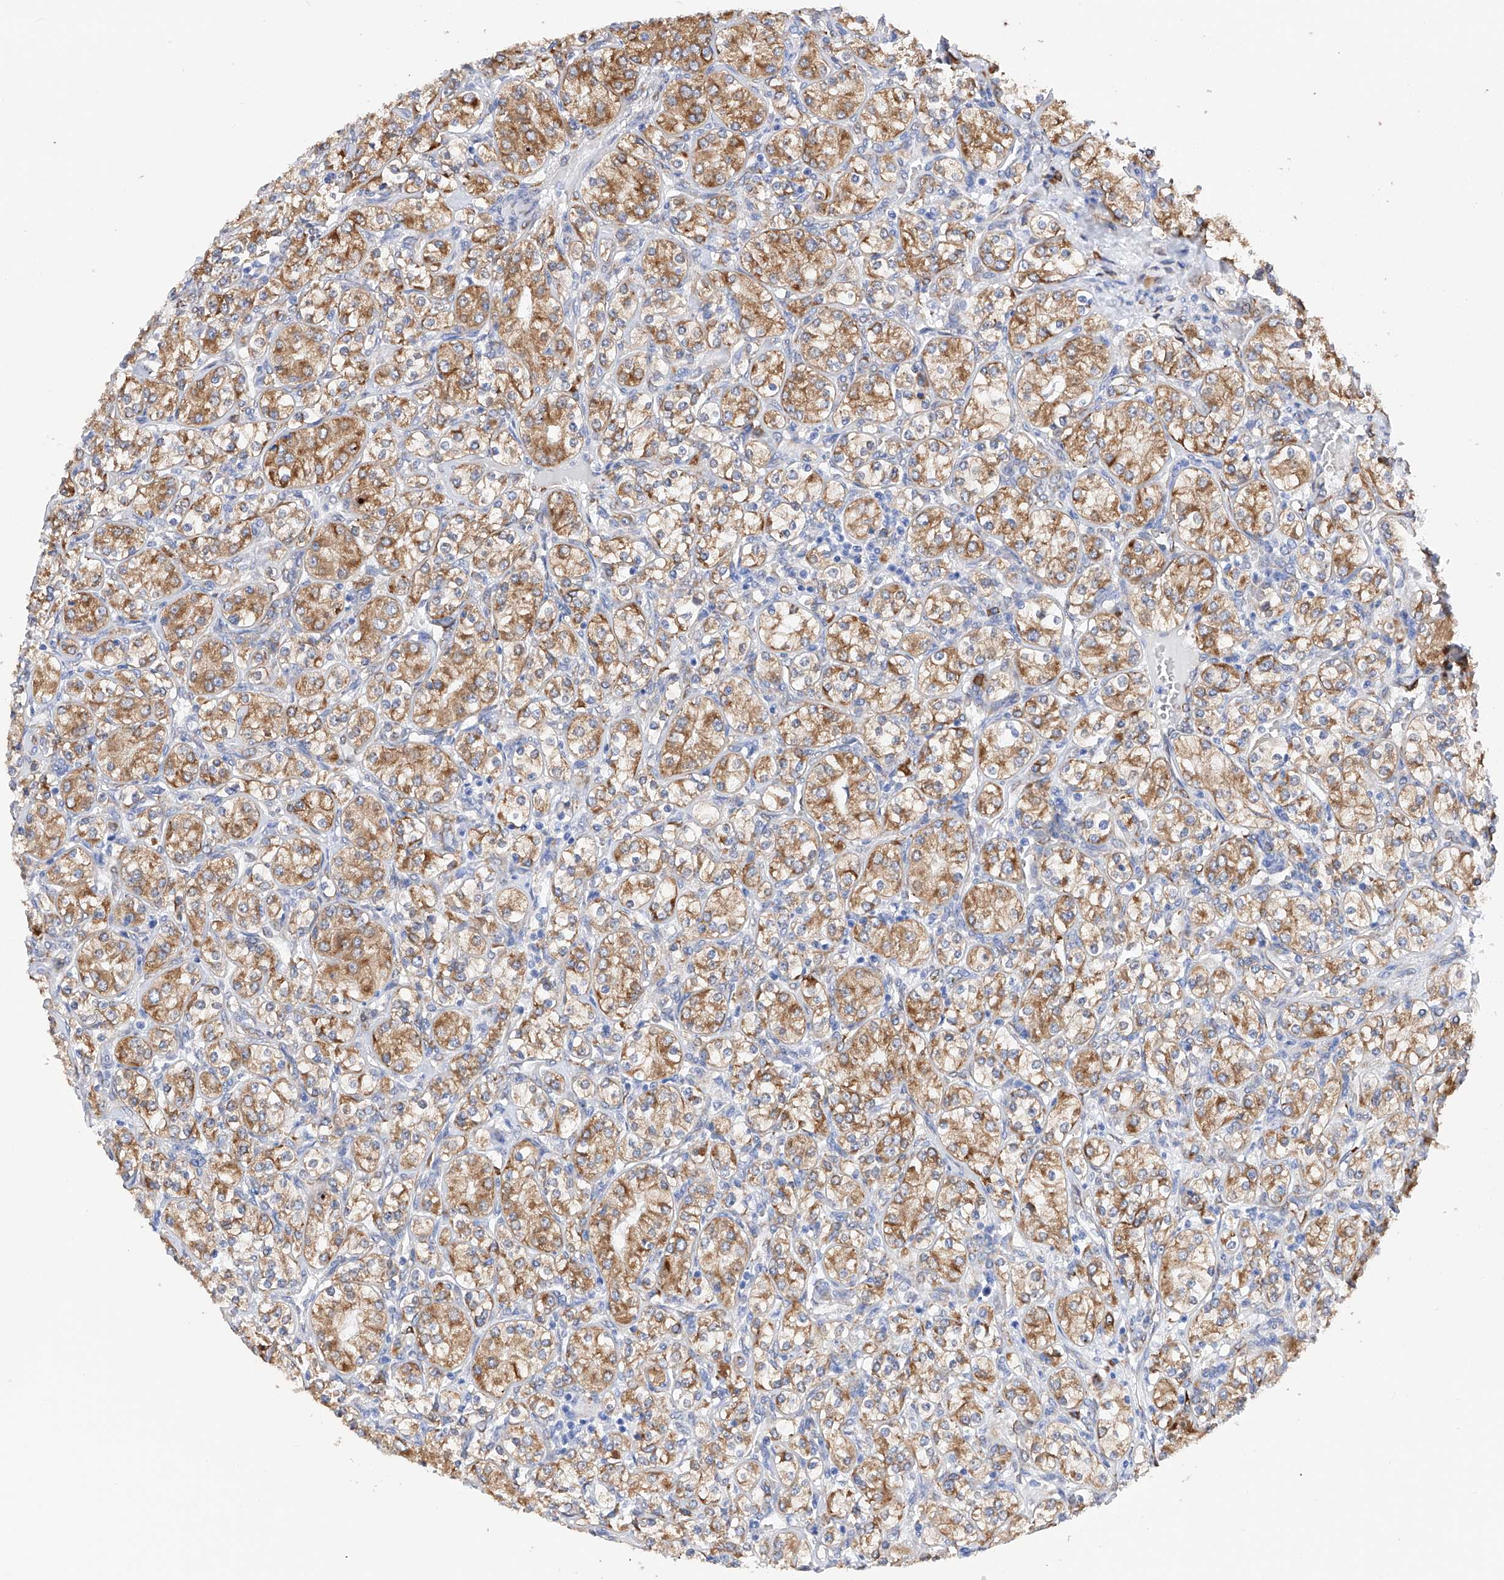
{"staining": {"intensity": "moderate", "quantity": ">75%", "location": "cytoplasmic/membranous"}, "tissue": "renal cancer", "cell_type": "Tumor cells", "image_type": "cancer", "snomed": [{"axis": "morphology", "description": "Adenocarcinoma, NOS"}, {"axis": "topography", "description": "Kidney"}], "caption": "A brown stain highlights moderate cytoplasmic/membranous expression of a protein in human renal cancer (adenocarcinoma) tumor cells.", "gene": "PDIA5", "patient": {"sex": "male", "age": 77}}